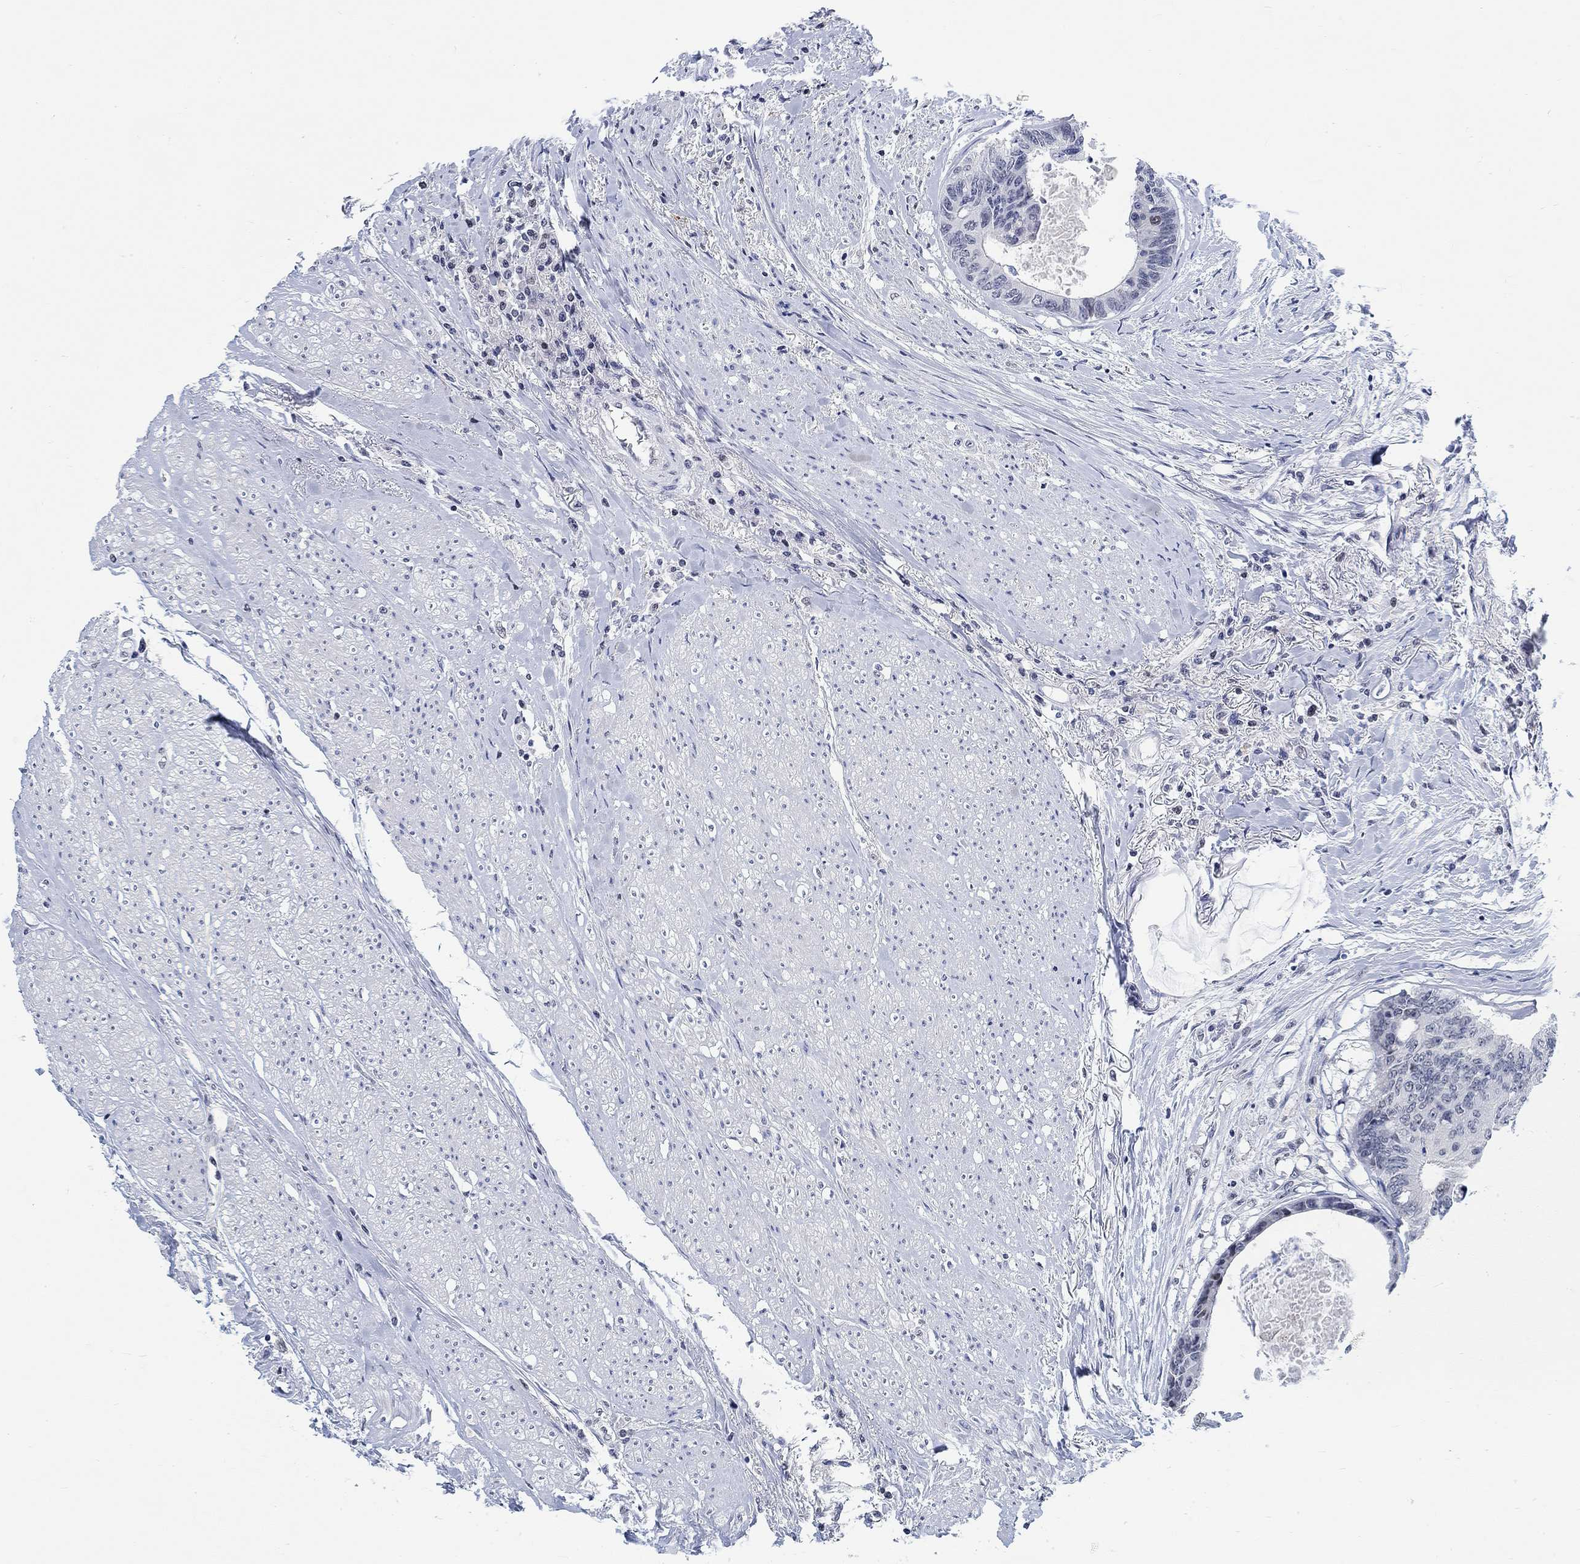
{"staining": {"intensity": "negative", "quantity": "none", "location": "none"}, "tissue": "colorectal cancer", "cell_type": "Tumor cells", "image_type": "cancer", "snomed": [{"axis": "morphology", "description": "Adenocarcinoma, NOS"}, {"axis": "topography", "description": "Rectum"}], "caption": "Immunohistochemical staining of human colorectal cancer exhibits no significant expression in tumor cells.", "gene": "KCNH8", "patient": {"sex": "male", "age": 59}}